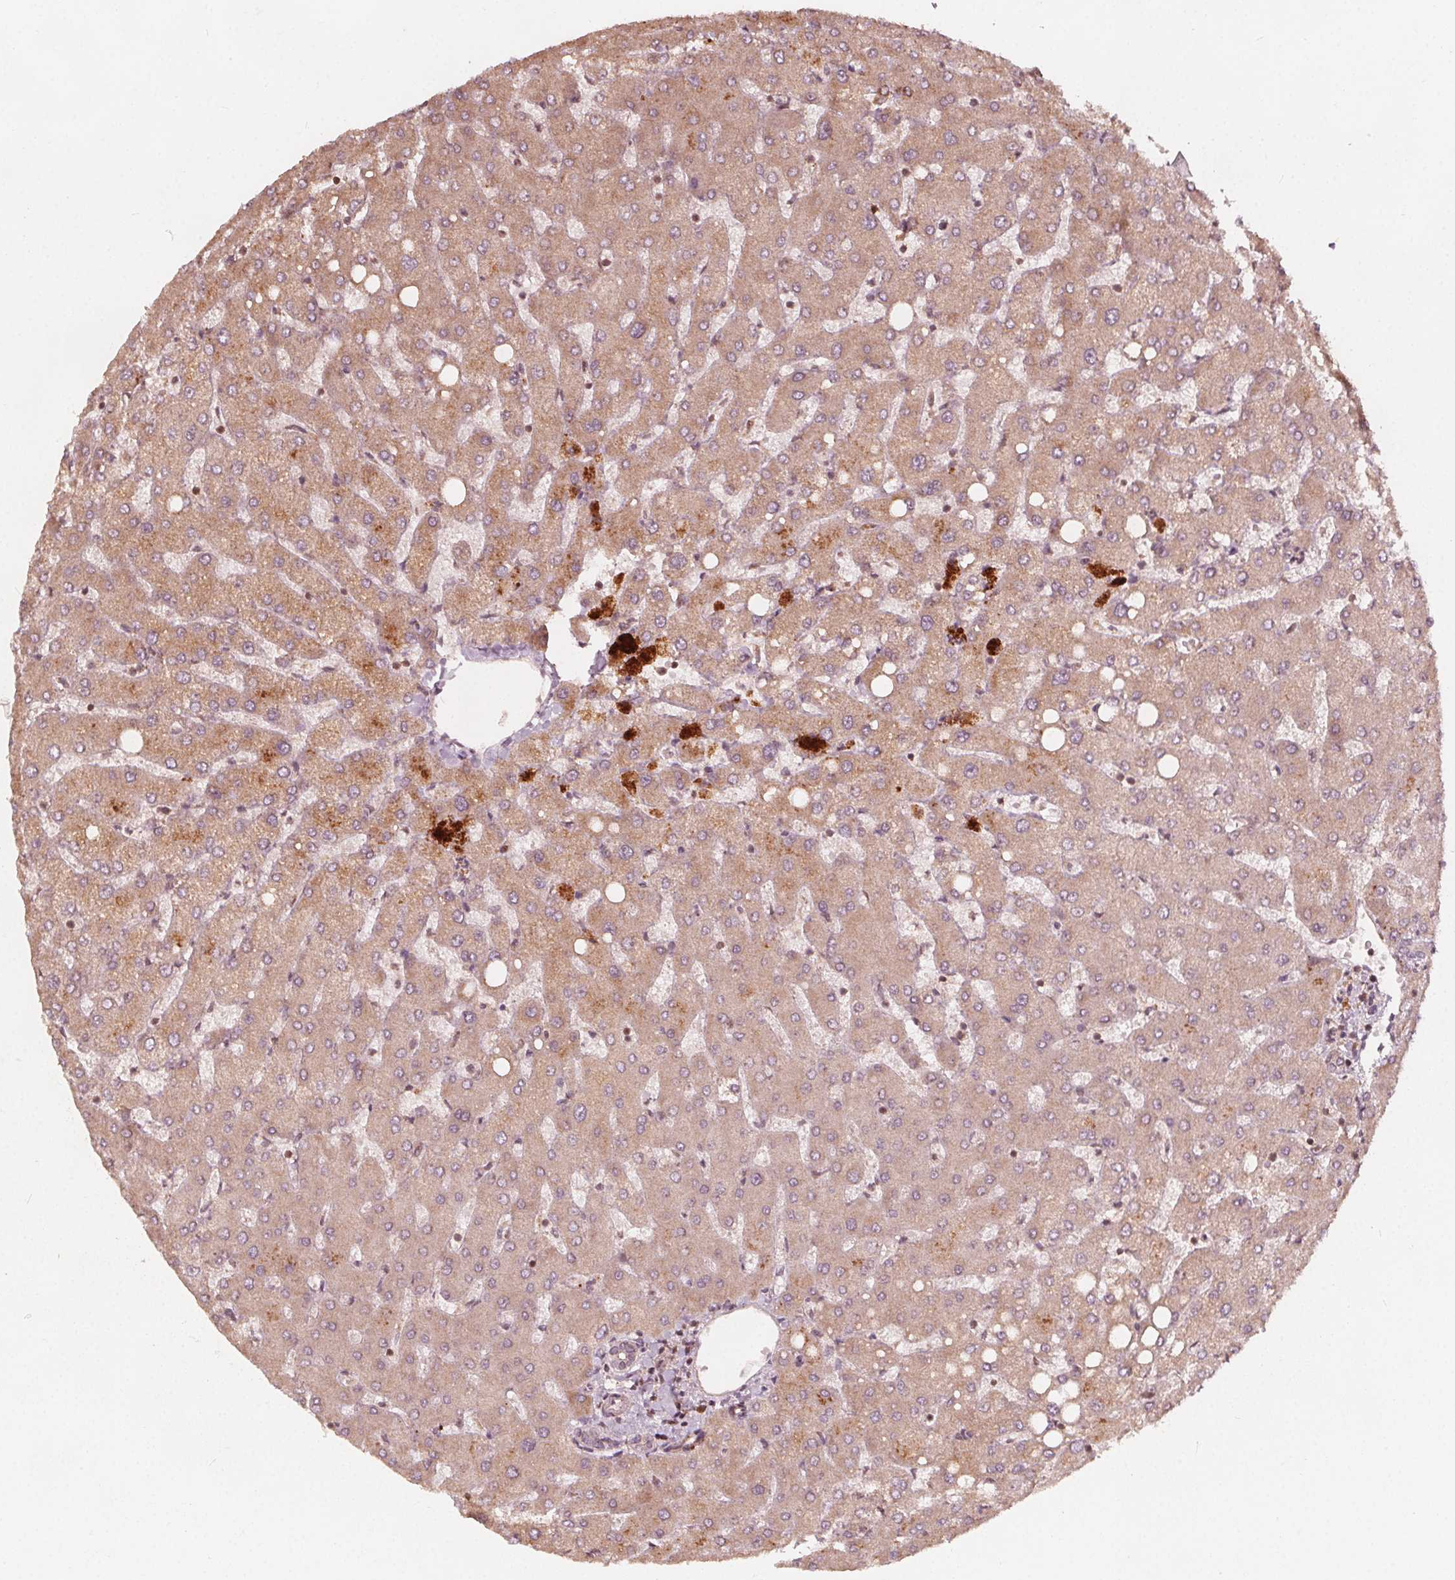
{"staining": {"intensity": "weak", "quantity": ">75%", "location": "cytoplasmic/membranous"}, "tissue": "liver", "cell_type": "Cholangiocytes", "image_type": "normal", "snomed": [{"axis": "morphology", "description": "Normal tissue, NOS"}, {"axis": "topography", "description": "Liver"}], "caption": "Protein expression analysis of unremarkable liver reveals weak cytoplasmic/membranous positivity in about >75% of cholangiocytes.", "gene": "AIP", "patient": {"sex": "female", "age": 54}}